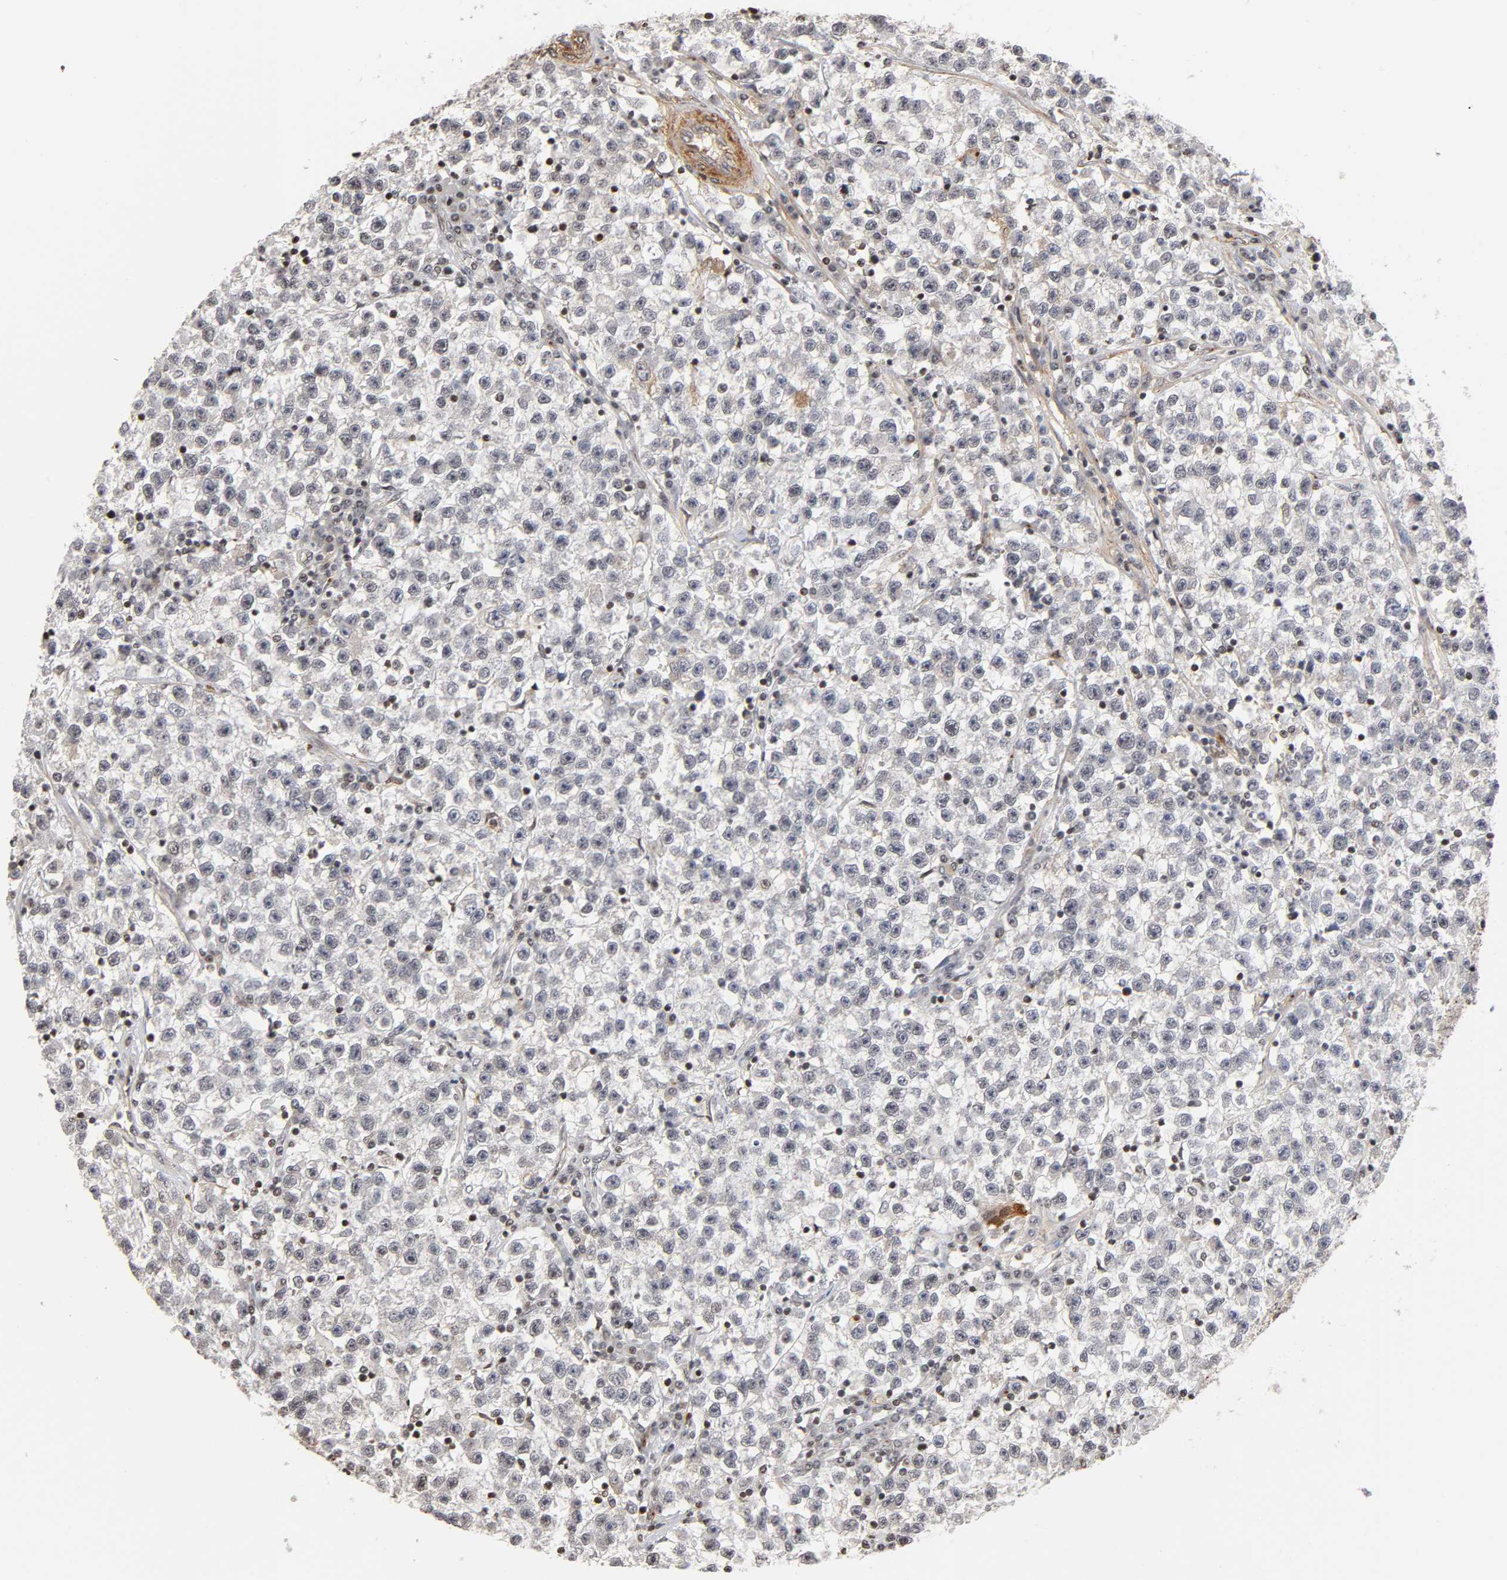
{"staining": {"intensity": "negative", "quantity": "none", "location": "none"}, "tissue": "testis cancer", "cell_type": "Tumor cells", "image_type": "cancer", "snomed": [{"axis": "morphology", "description": "Seminoma, NOS"}, {"axis": "topography", "description": "Testis"}], "caption": "High magnification brightfield microscopy of testis cancer (seminoma) stained with DAB (3,3'-diaminobenzidine) (brown) and counterstained with hematoxylin (blue): tumor cells show no significant expression.", "gene": "ITGAV", "patient": {"sex": "male", "age": 22}}